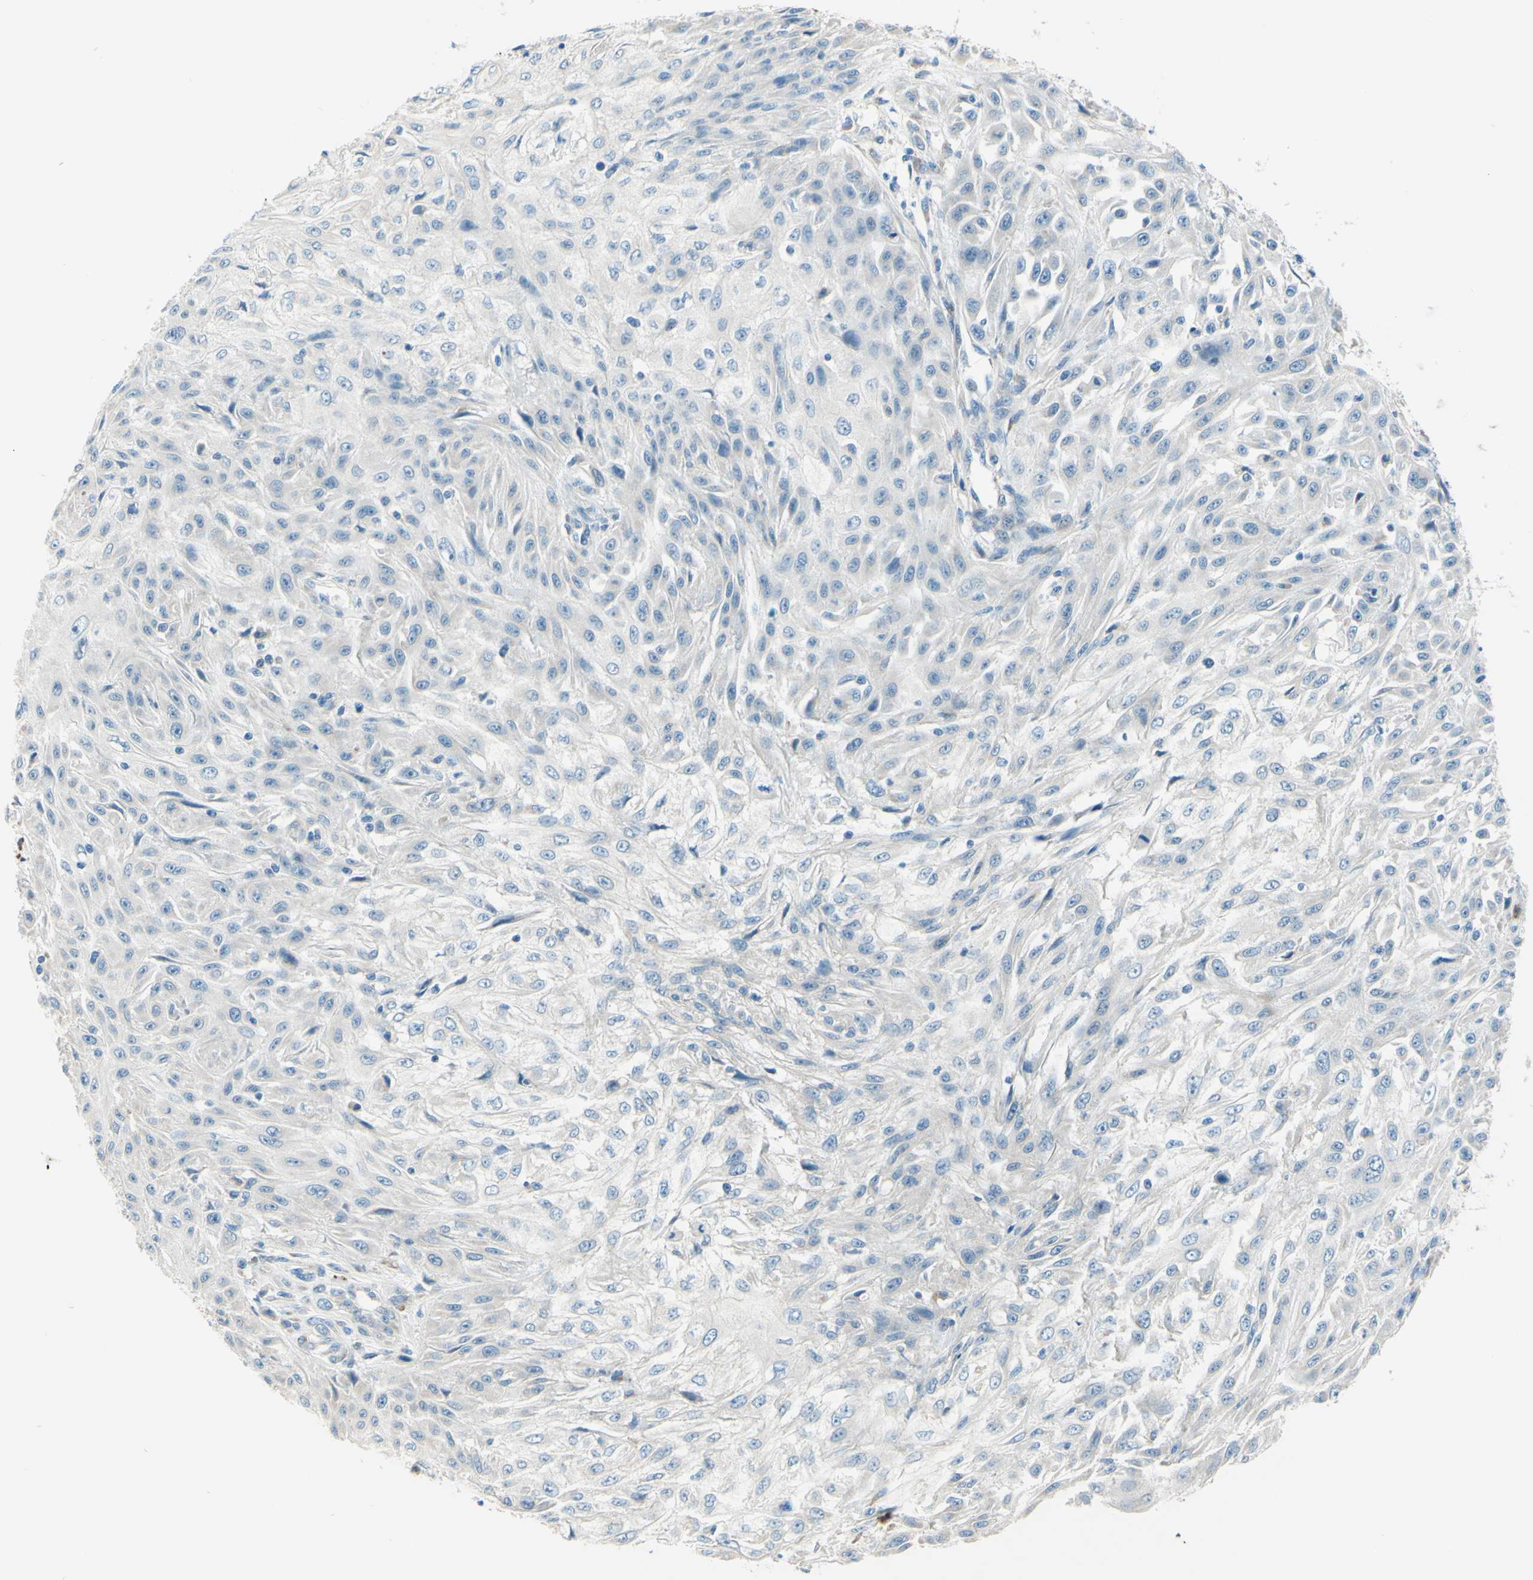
{"staining": {"intensity": "negative", "quantity": "none", "location": "none"}, "tissue": "skin cancer", "cell_type": "Tumor cells", "image_type": "cancer", "snomed": [{"axis": "morphology", "description": "Squamous cell carcinoma, NOS"}, {"axis": "topography", "description": "Skin"}], "caption": "Tumor cells show no significant protein expression in squamous cell carcinoma (skin). (Stains: DAB (3,3'-diaminobenzidine) immunohistochemistry (IHC) with hematoxylin counter stain, Microscopy: brightfield microscopy at high magnification).", "gene": "PASD1", "patient": {"sex": "male", "age": 75}}